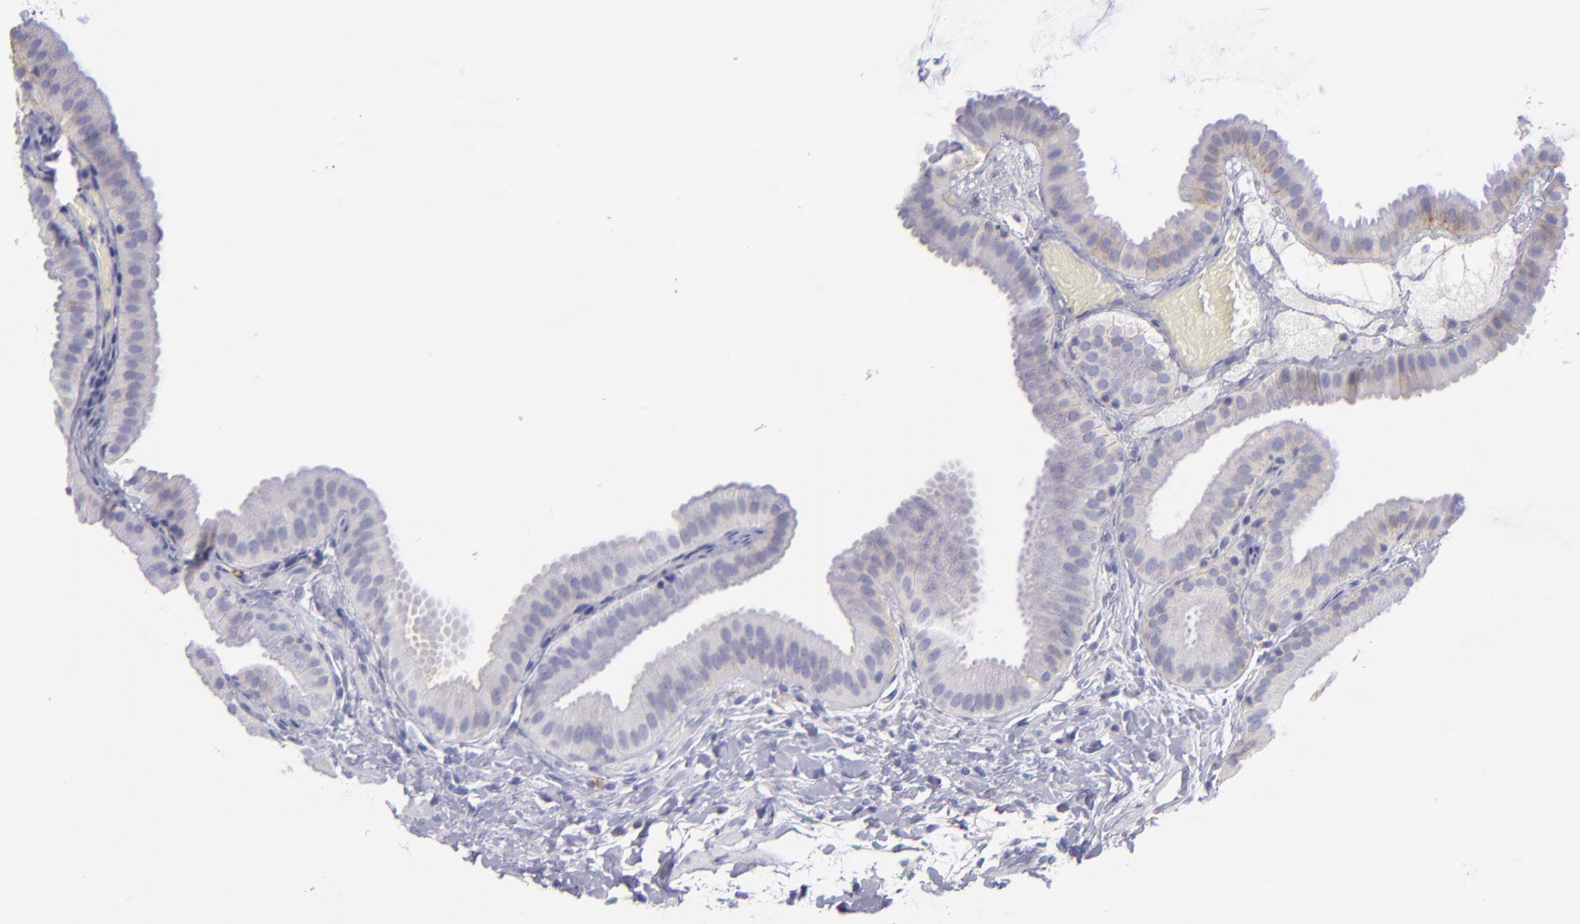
{"staining": {"intensity": "negative", "quantity": "none", "location": "none"}, "tissue": "gallbladder", "cell_type": "Glandular cells", "image_type": "normal", "snomed": [{"axis": "morphology", "description": "Normal tissue, NOS"}, {"axis": "topography", "description": "Gallbladder"}], "caption": "Immunohistochemistry of normal gallbladder displays no staining in glandular cells. The staining is performed using DAB brown chromogen with nuclei counter-stained in using hematoxylin.", "gene": "CD82", "patient": {"sex": "female", "age": 63}}